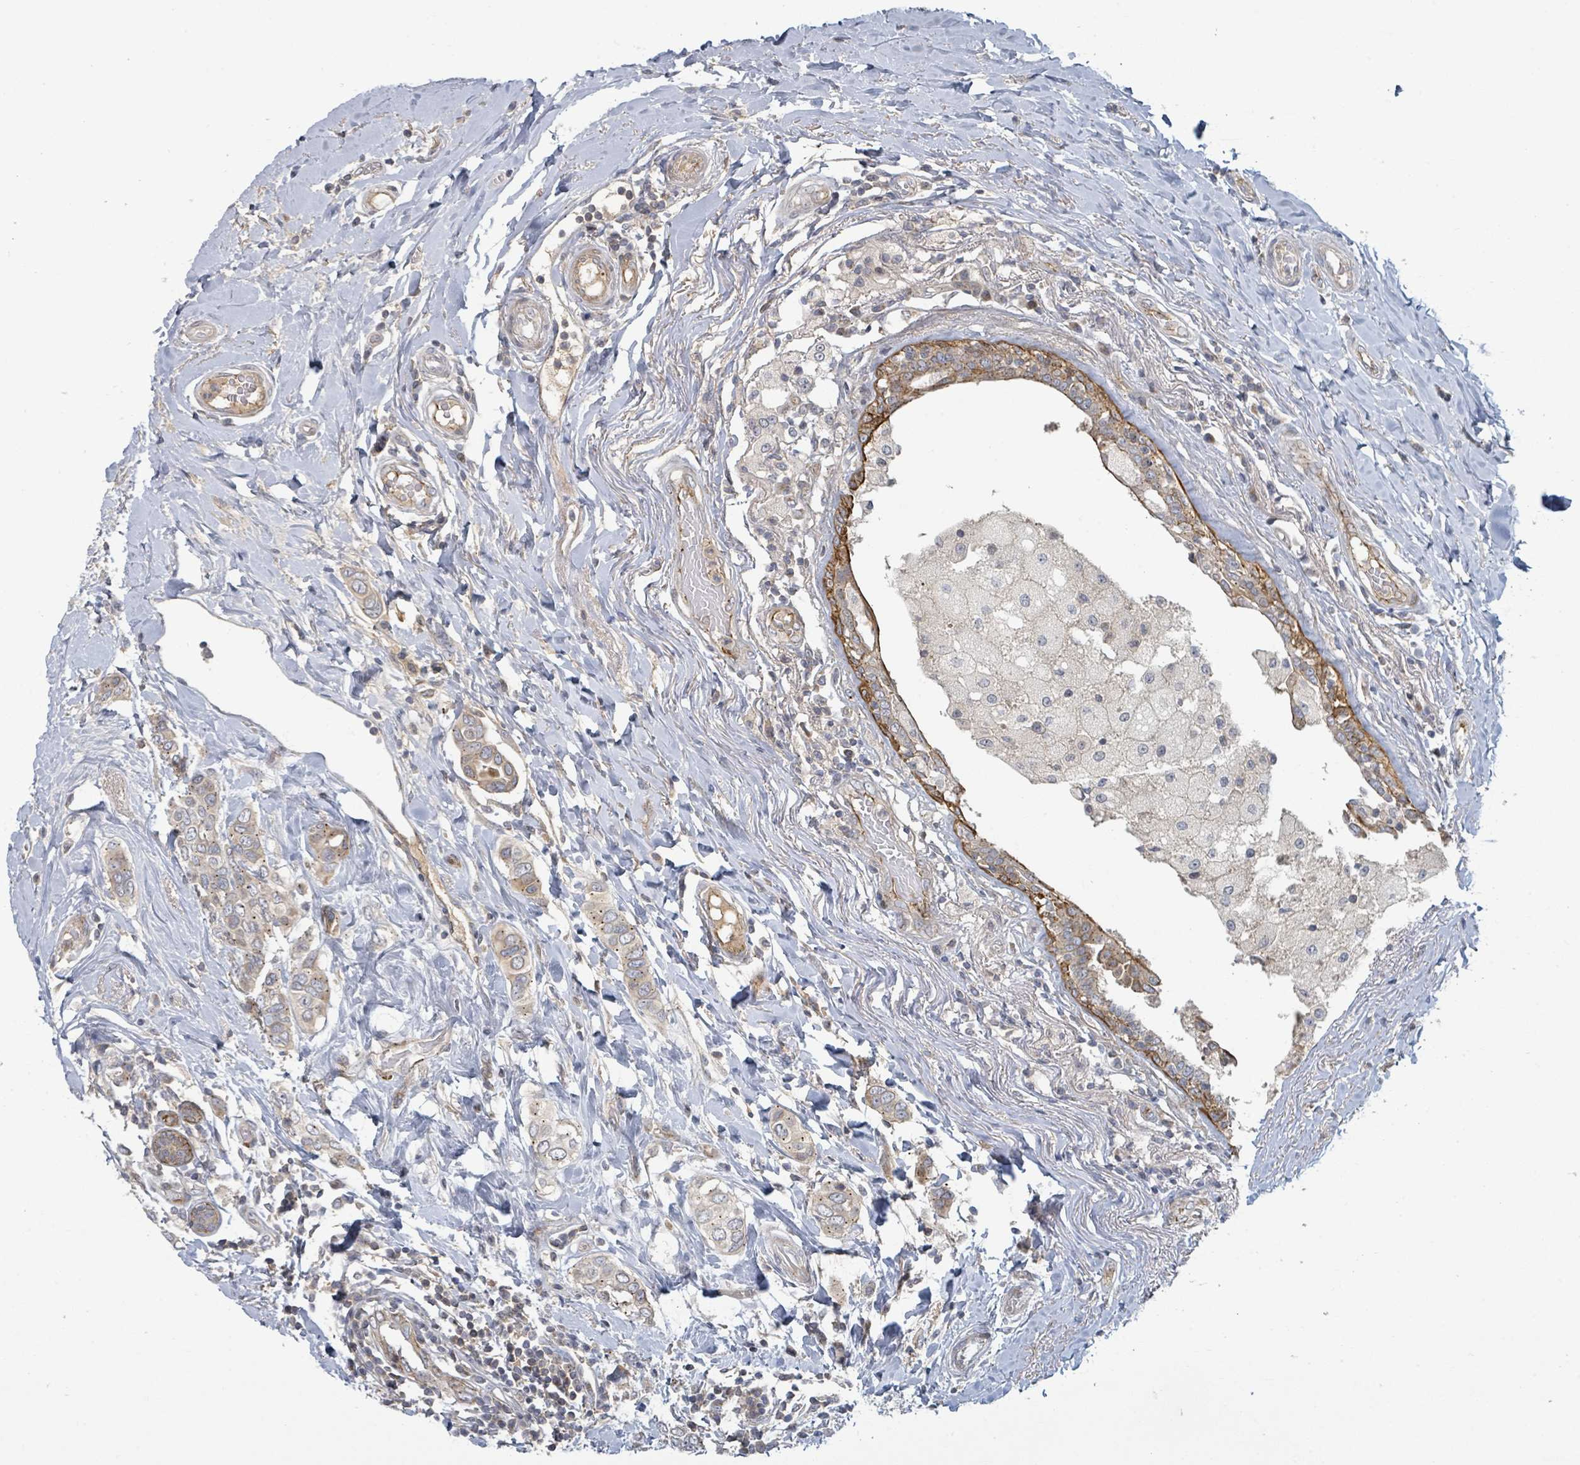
{"staining": {"intensity": "weak", "quantity": "25%-75%", "location": "cytoplasmic/membranous"}, "tissue": "breast cancer", "cell_type": "Tumor cells", "image_type": "cancer", "snomed": [{"axis": "morphology", "description": "Lobular carcinoma"}, {"axis": "topography", "description": "Breast"}], "caption": "Tumor cells demonstrate low levels of weak cytoplasmic/membranous expression in approximately 25%-75% of cells in human lobular carcinoma (breast).", "gene": "COL5A3", "patient": {"sex": "female", "age": 51}}